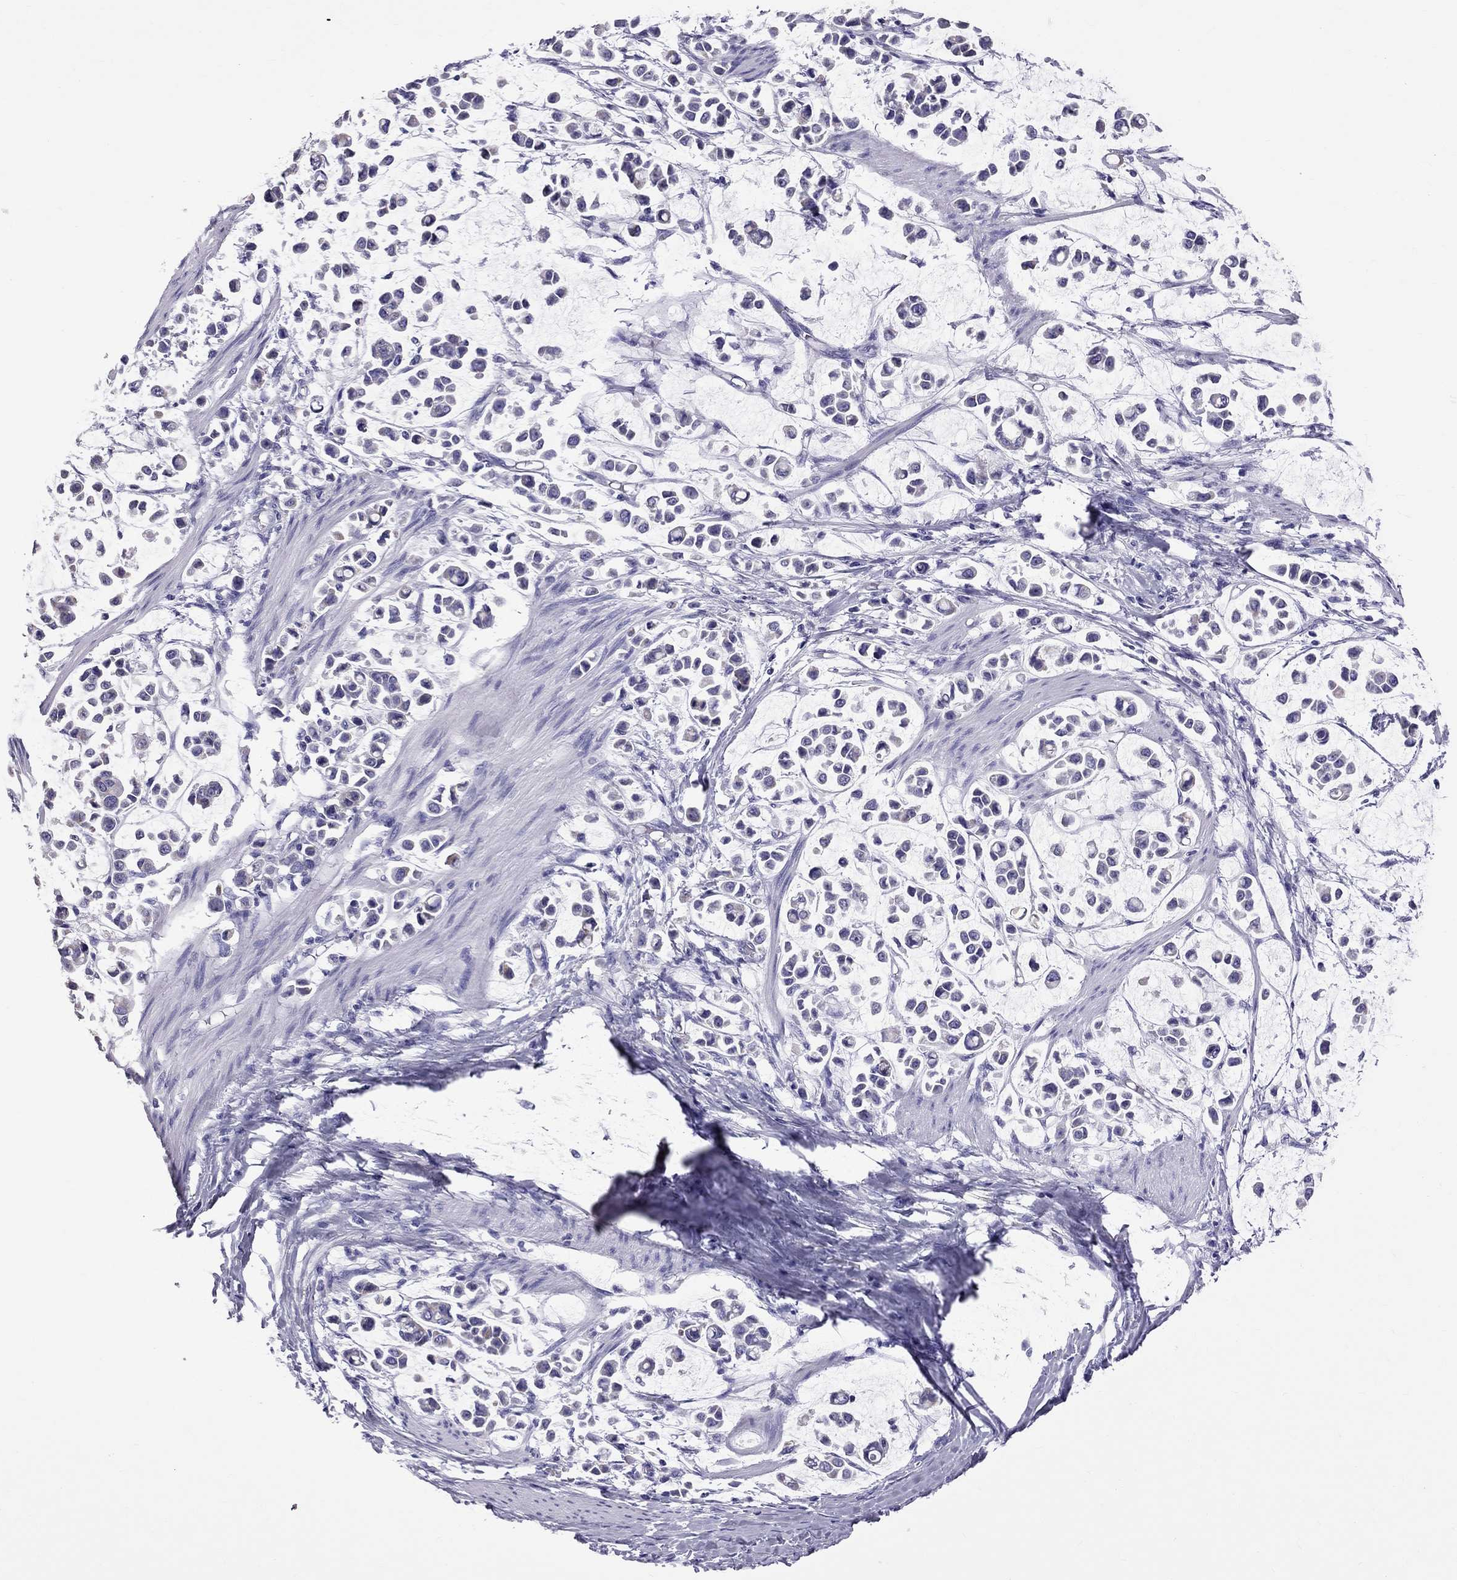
{"staining": {"intensity": "negative", "quantity": "none", "location": "none"}, "tissue": "stomach cancer", "cell_type": "Tumor cells", "image_type": "cancer", "snomed": [{"axis": "morphology", "description": "Adenocarcinoma, NOS"}, {"axis": "topography", "description": "Stomach"}], "caption": "IHC of stomach cancer shows no expression in tumor cells.", "gene": "TTLL13", "patient": {"sex": "male", "age": 82}}